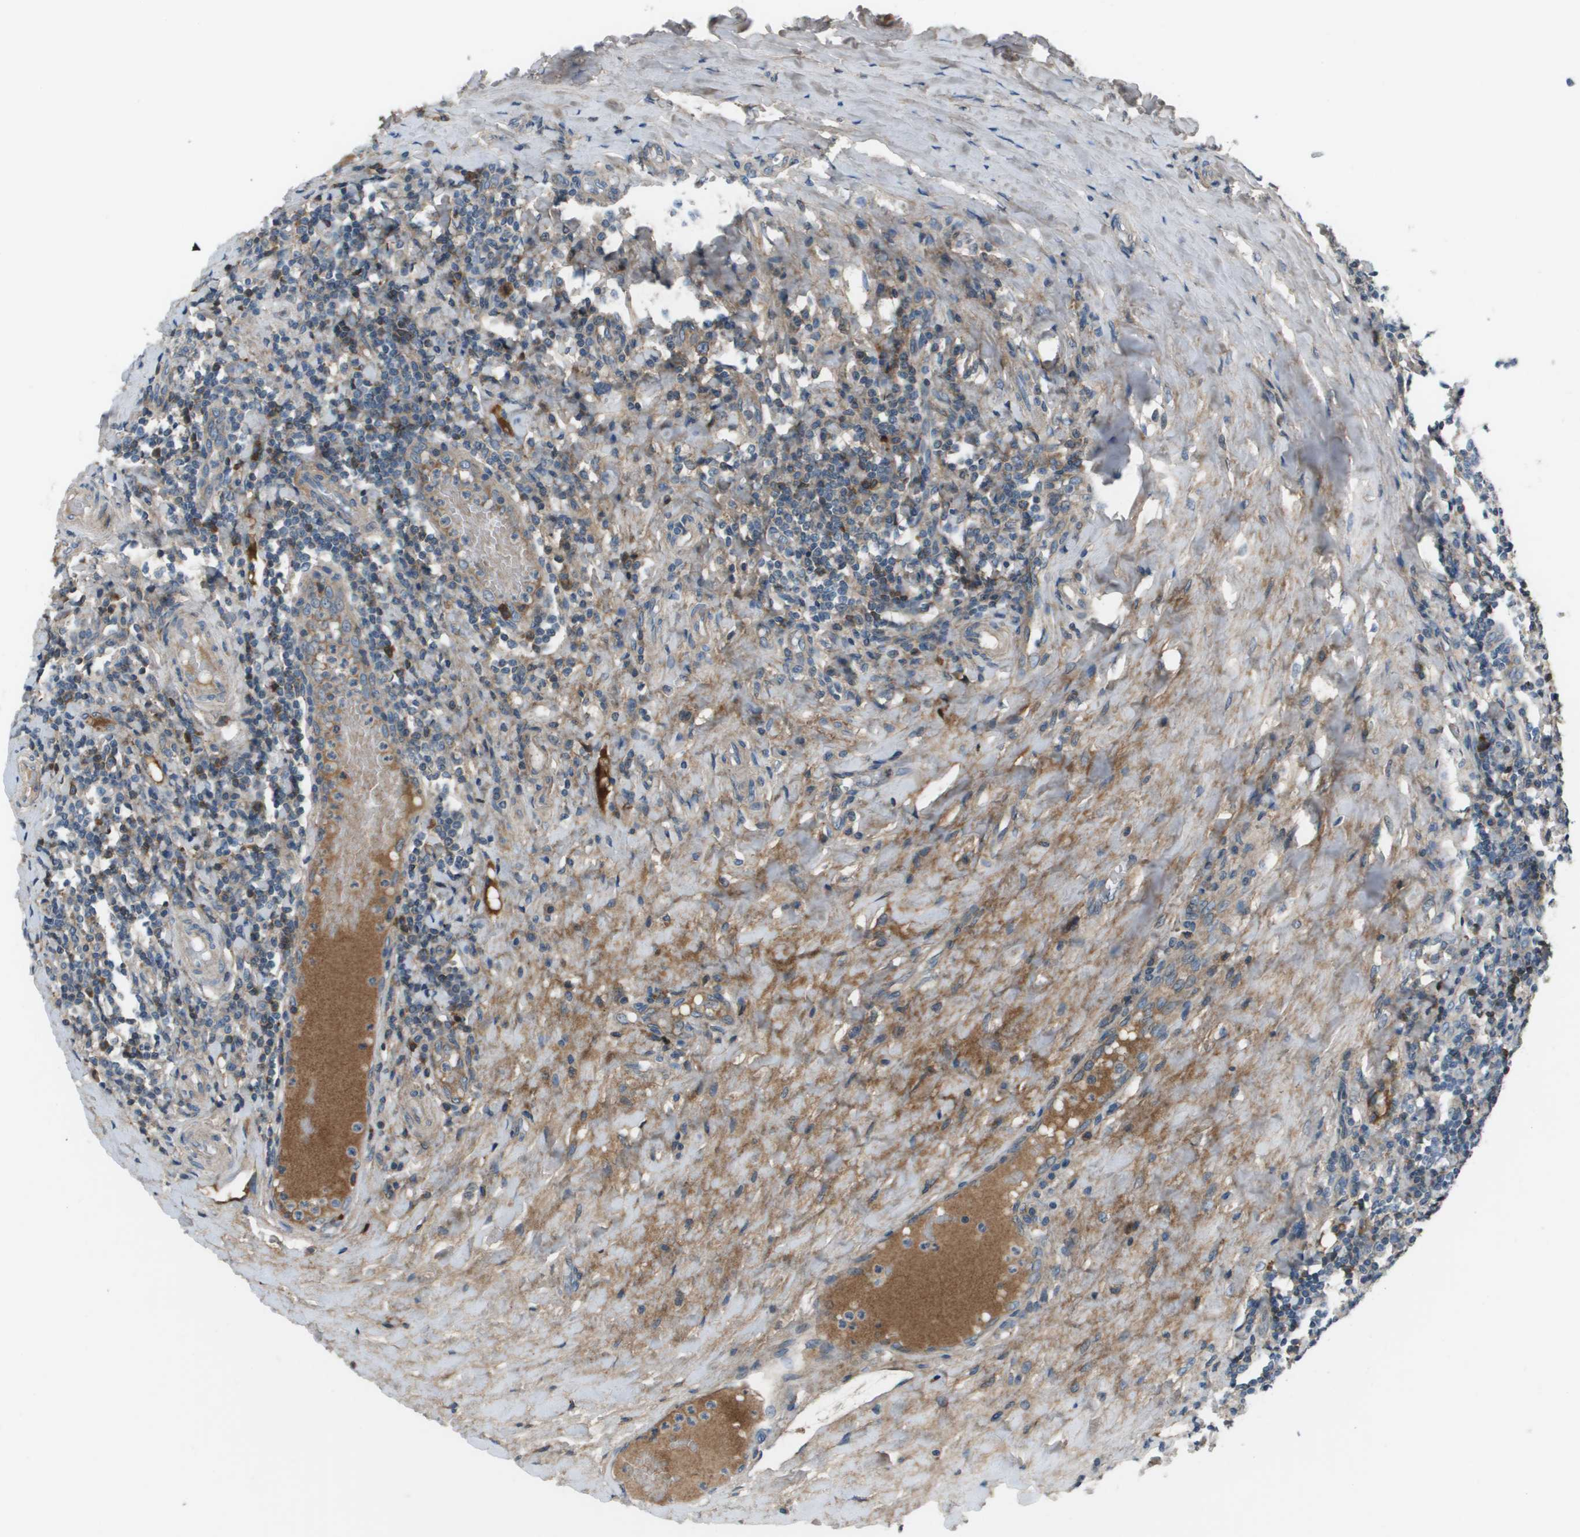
{"staining": {"intensity": "weak", "quantity": "<25%", "location": "cytoplasmic/membranous"}, "tissue": "tonsil", "cell_type": "Germinal center cells", "image_type": "normal", "snomed": [{"axis": "morphology", "description": "Normal tissue, NOS"}, {"axis": "topography", "description": "Tonsil"}], "caption": "High magnification brightfield microscopy of benign tonsil stained with DAB (brown) and counterstained with hematoxylin (blue): germinal center cells show no significant staining. (Stains: DAB (3,3'-diaminobenzidine) immunohistochemistry (IHC) with hematoxylin counter stain, Microscopy: brightfield microscopy at high magnification).", "gene": "PCOLCE", "patient": {"sex": "female", "age": 19}}